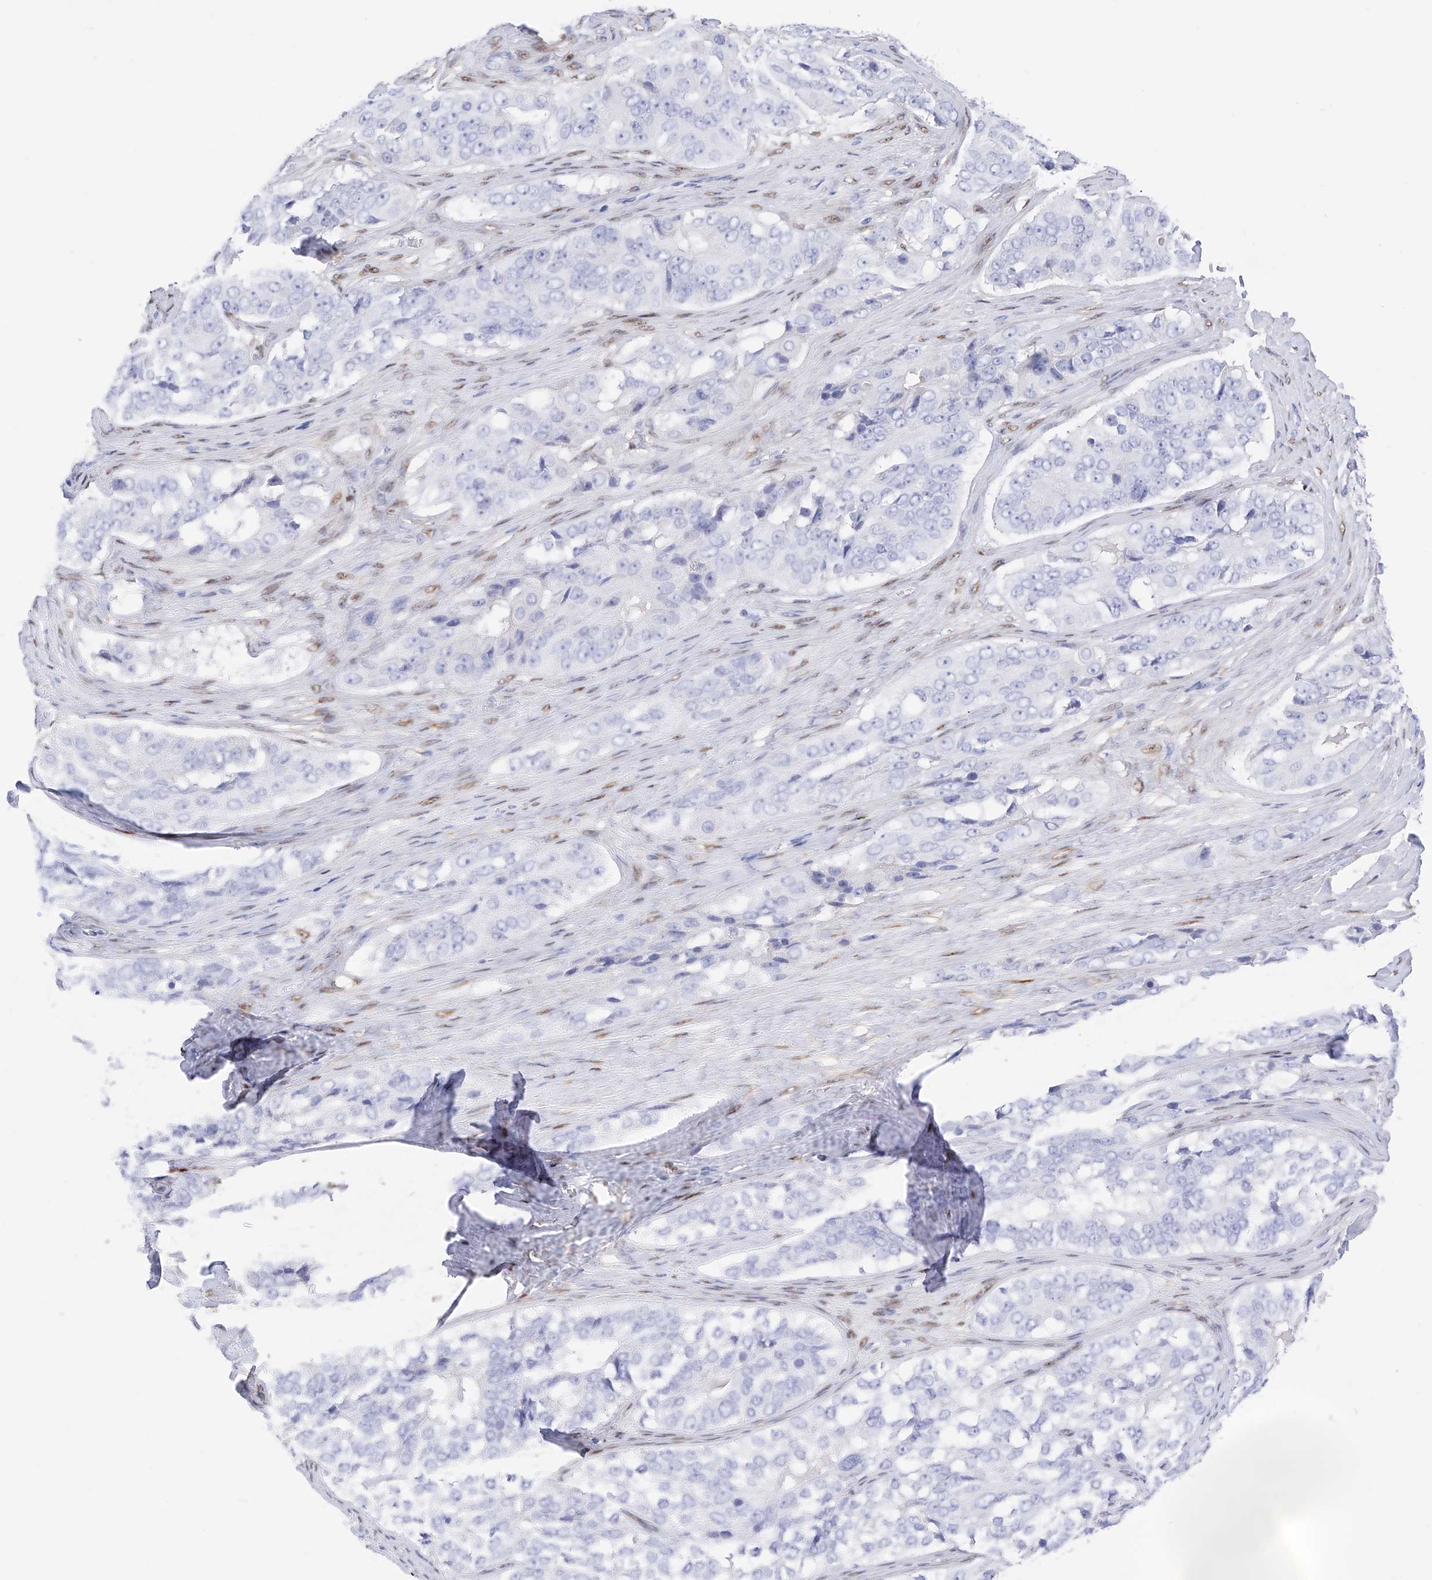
{"staining": {"intensity": "negative", "quantity": "none", "location": "none"}, "tissue": "ovarian cancer", "cell_type": "Tumor cells", "image_type": "cancer", "snomed": [{"axis": "morphology", "description": "Carcinoma, endometroid"}, {"axis": "topography", "description": "Ovary"}], "caption": "Immunohistochemistry (IHC) photomicrograph of neoplastic tissue: ovarian endometroid carcinoma stained with DAB exhibits no significant protein expression in tumor cells. The staining is performed using DAB brown chromogen with nuclei counter-stained in using hematoxylin.", "gene": "TRPC7", "patient": {"sex": "female", "age": 51}}